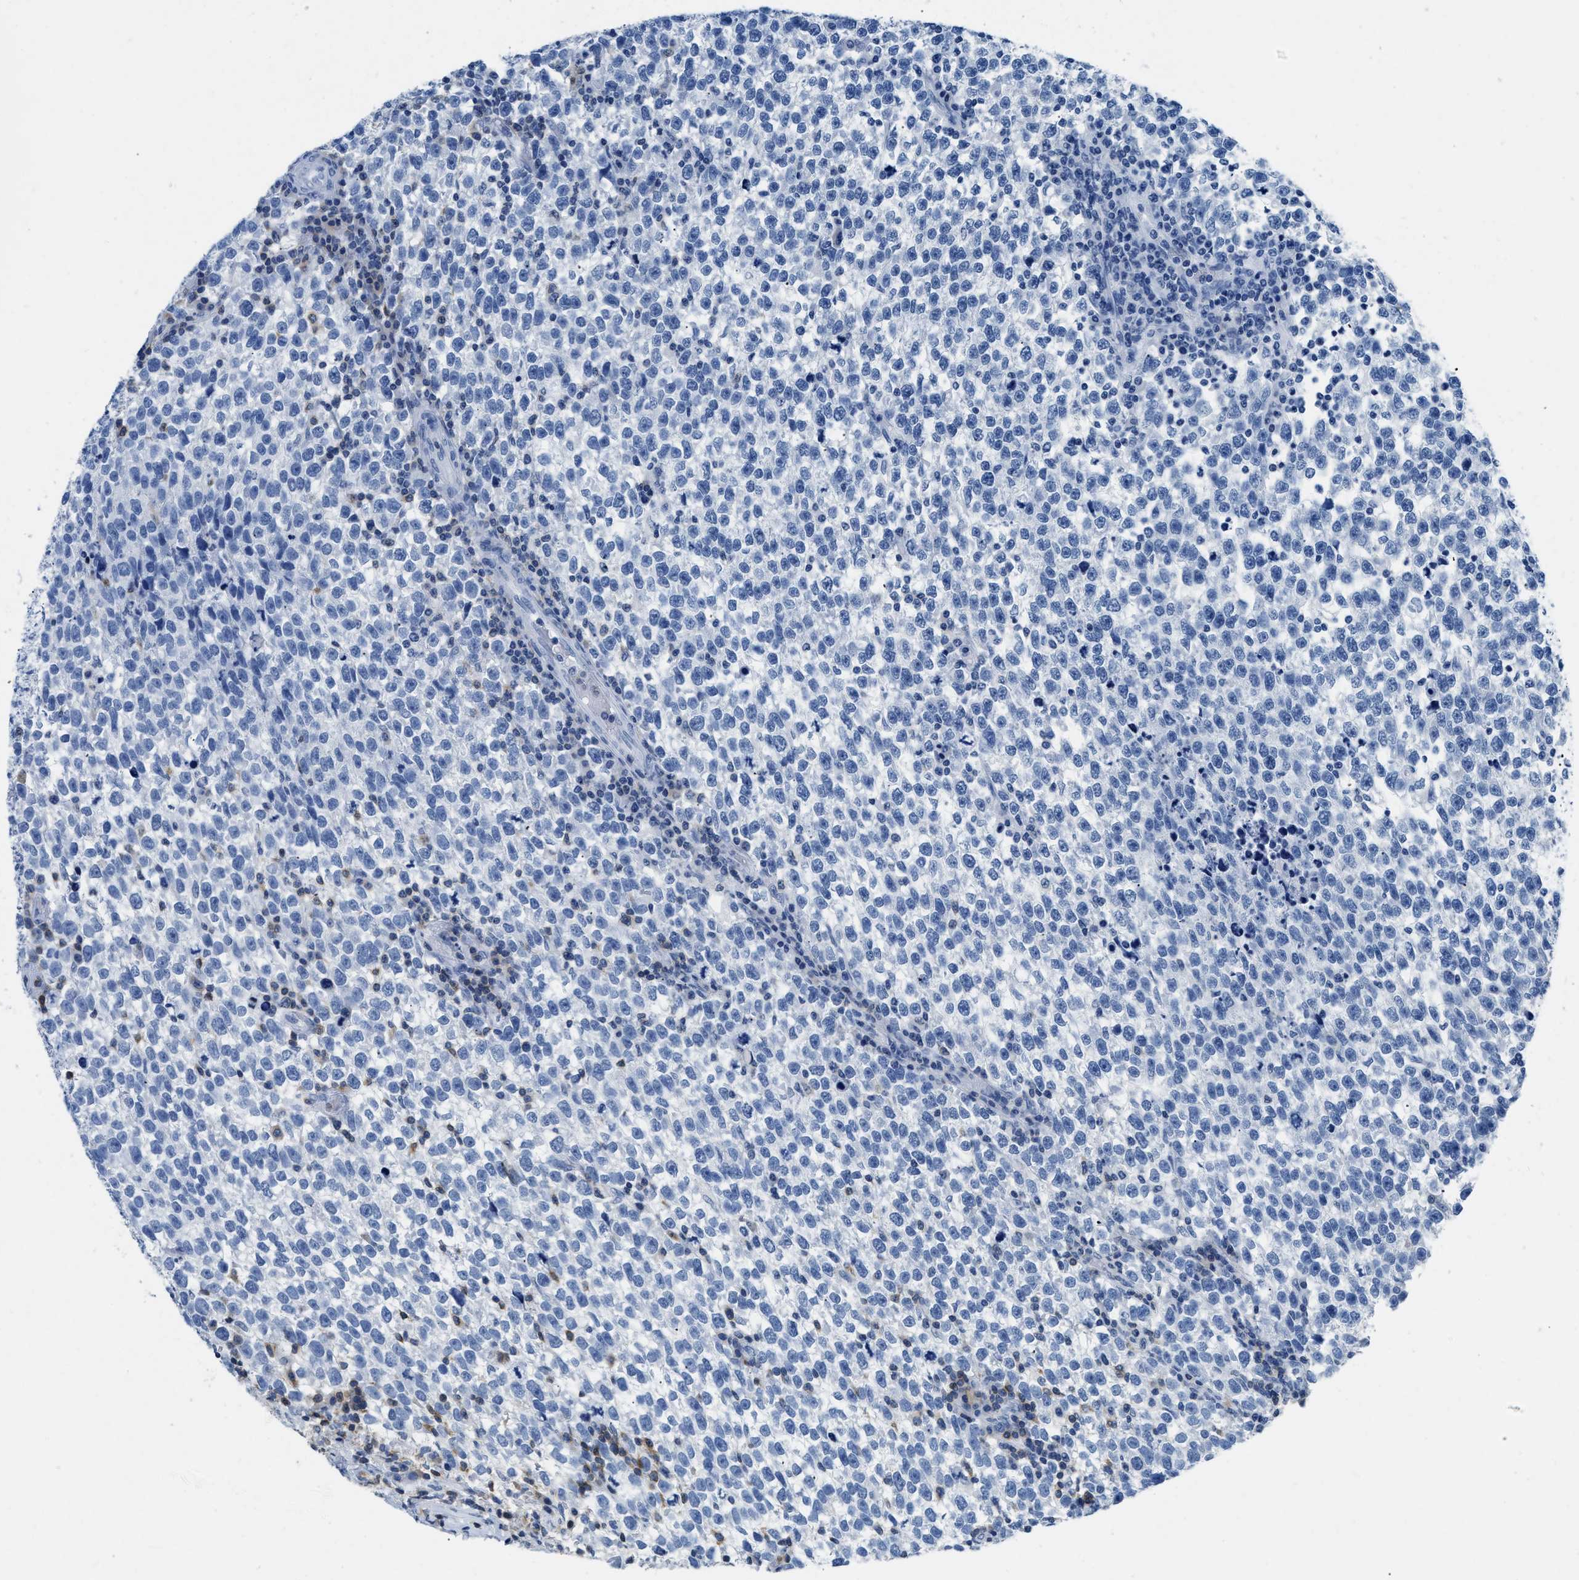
{"staining": {"intensity": "negative", "quantity": "none", "location": "none"}, "tissue": "testis cancer", "cell_type": "Tumor cells", "image_type": "cancer", "snomed": [{"axis": "morphology", "description": "Normal tissue, NOS"}, {"axis": "morphology", "description": "Seminoma, NOS"}, {"axis": "topography", "description": "Testis"}], "caption": "Immunohistochemical staining of seminoma (testis) exhibits no significant positivity in tumor cells.", "gene": "NFATC2", "patient": {"sex": "male", "age": 43}}